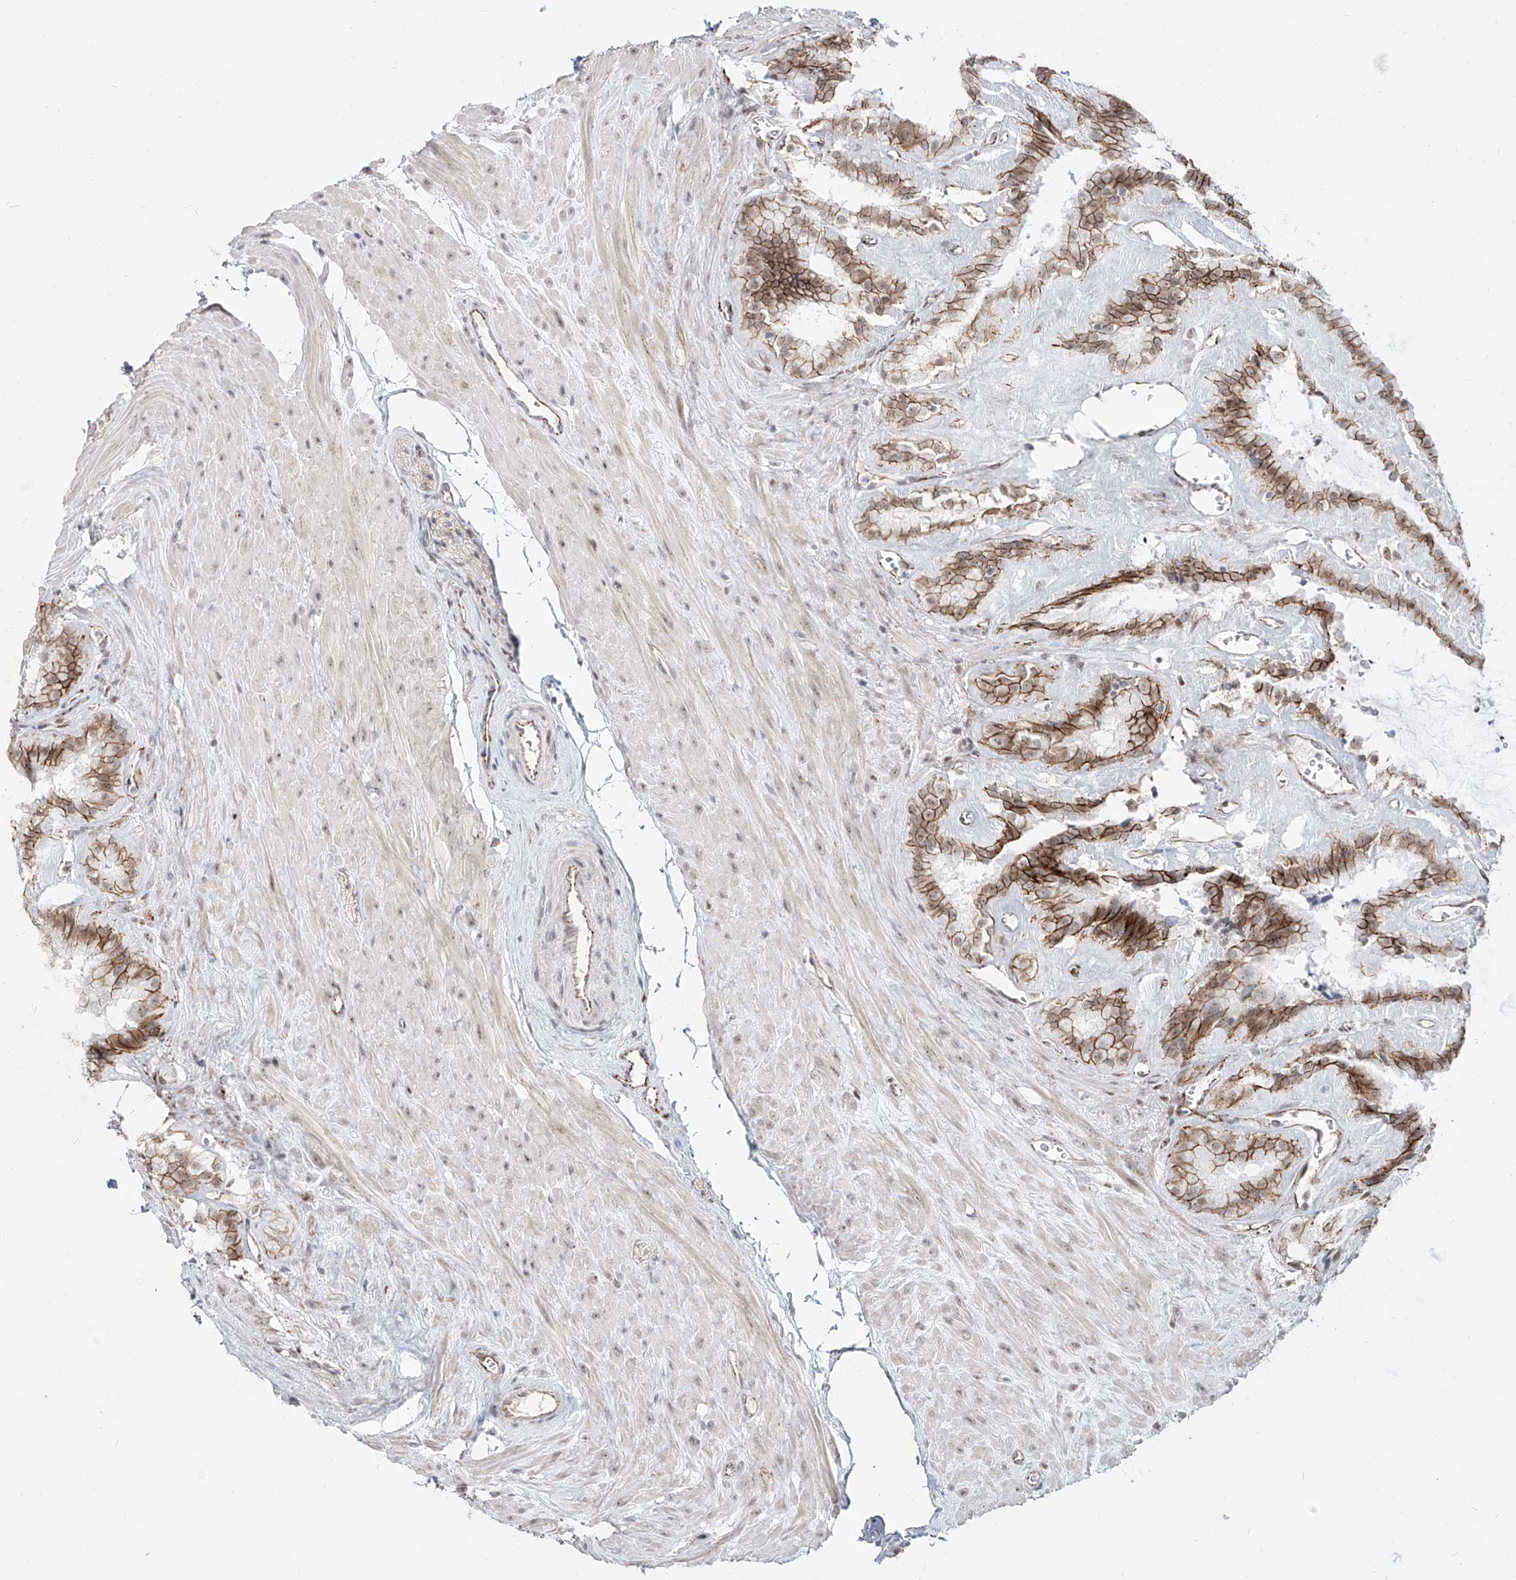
{"staining": {"intensity": "strong", "quantity": ">75%", "location": "cytoplasmic/membranous,nuclear"}, "tissue": "seminal vesicle", "cell_type": "Glandular cells", "image_type": "normal", "snomed": [{"axis": "morphology", "description": "Normal tissue, NOS"}, {"axis": "topography", "description": "Prostate"}, {"axis": "topography", "description": "Seminal veicle"}], "caption": "Protein staining demonstrates strong cytoplasmic/membranous,nuclear positivity in about >75% of glandular cells in normal seminal vesicle. Using DAB (brown) and hematoxylin (blue) stains, captured at high magnification using brightfield microscopy.", "gene": "ZNF710", "patient": {"sex": "male", "age": 59}}